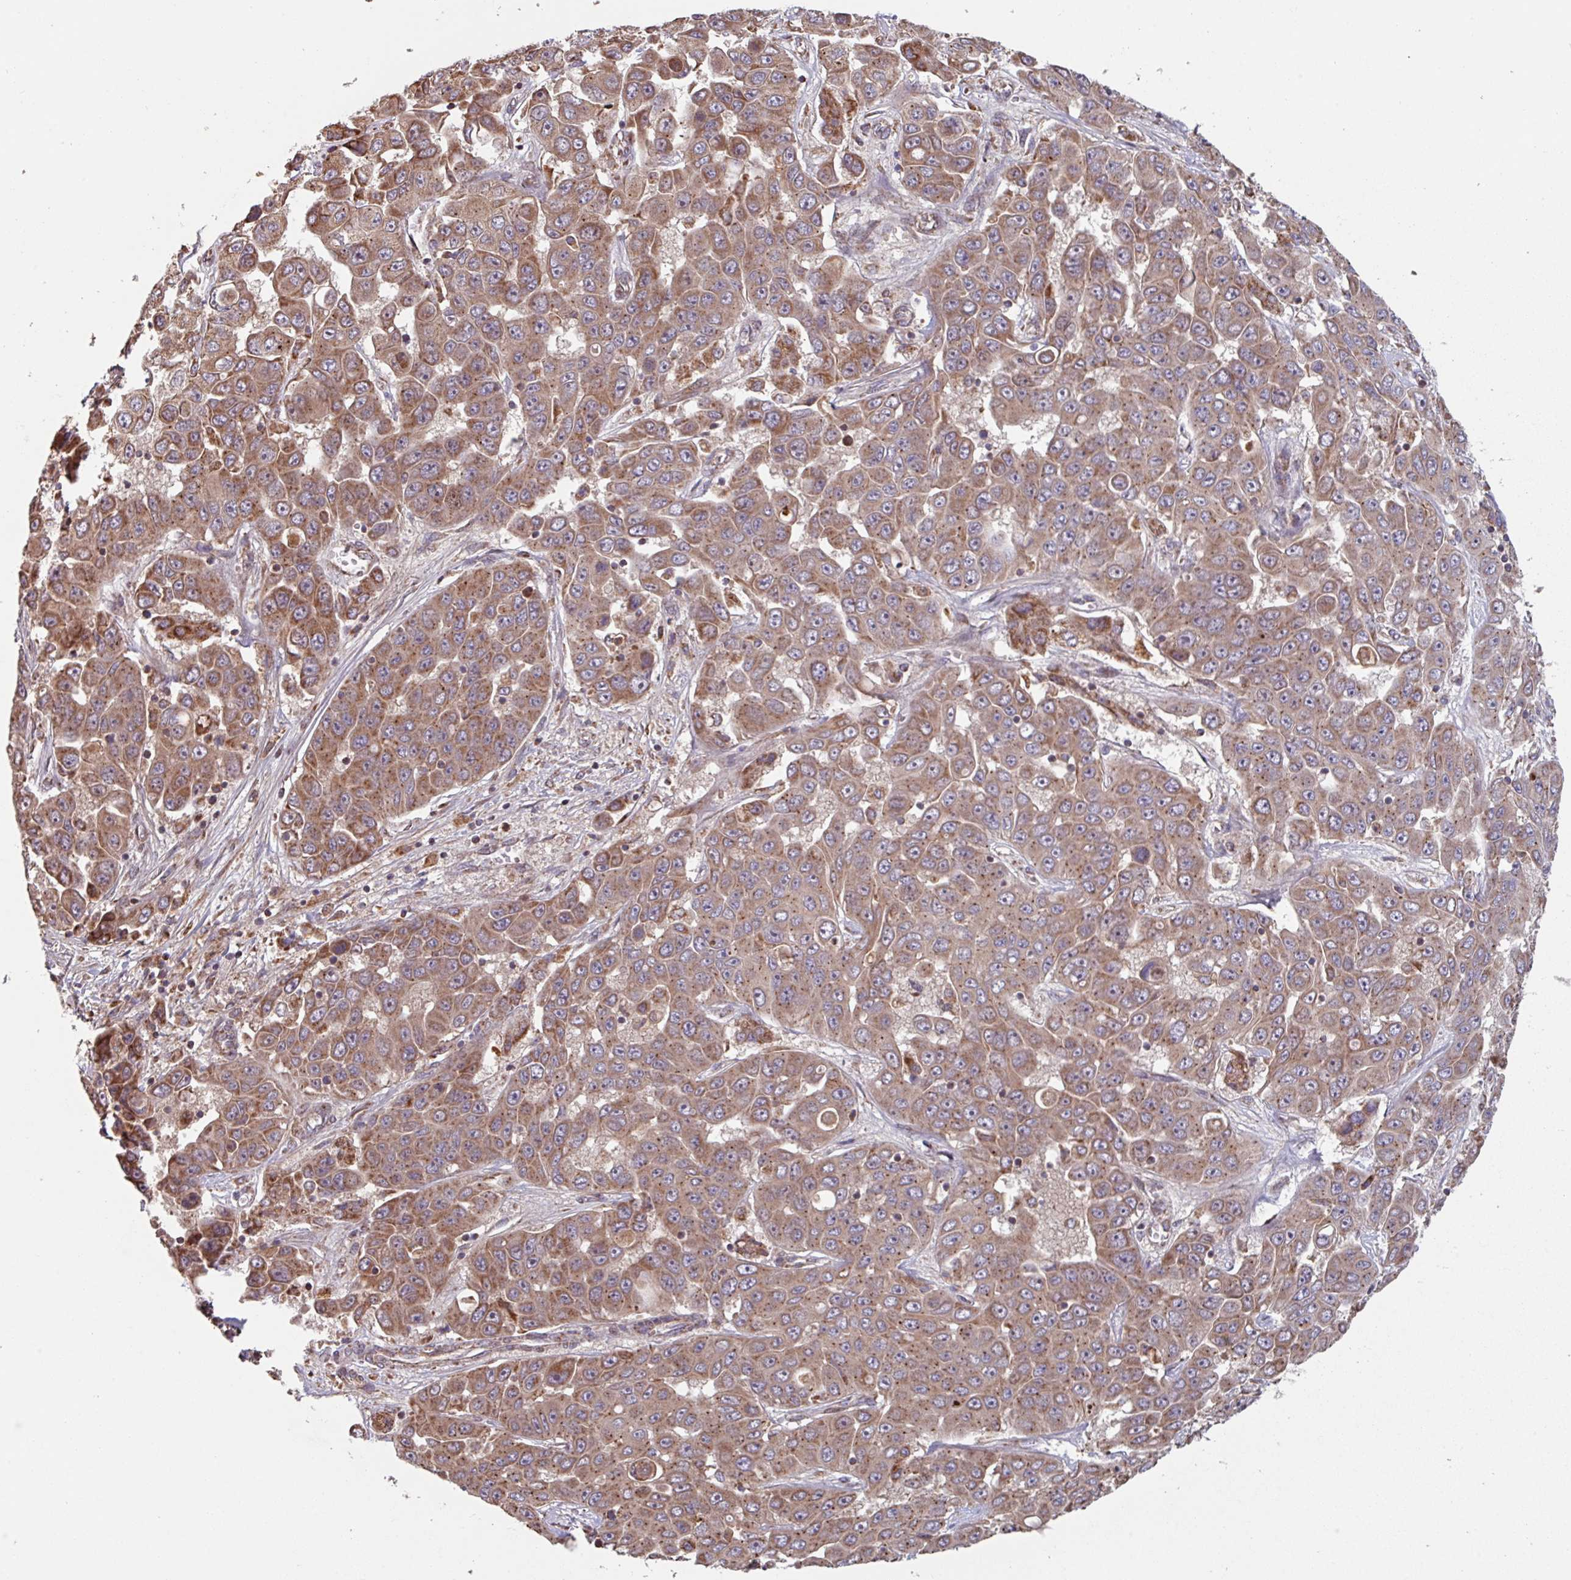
{"staining": {"intensity": "moderate", "quantity": ">75%", "location": "cytoplasmic/membranous"}, "tissue": "liver cancer", "cell_type": "Tumor cells", "image_type": "cancer", "snomed": [{"axis": "morphology", "description": "Cholangiocarcinoma"}, {"axis": "topography", "description": "Liver"}], "caption": "High-magnification brightfield microscopy of liver cancer (cholangiocarcinoma) stained with DAB (brown) and counterstained with hematoxylin (blue). tumor cells exhibit moderate cytoplasmic/membranous positivity is identified in about>75% of cells. (Stains: DAB (3,3'-diaminobenzidine) in brown, nuclei in blue, Microscopy: brightfield microscopy at high magnification).", "gene": "COX7C", "patient": {"sex": "female", "age": 52}}